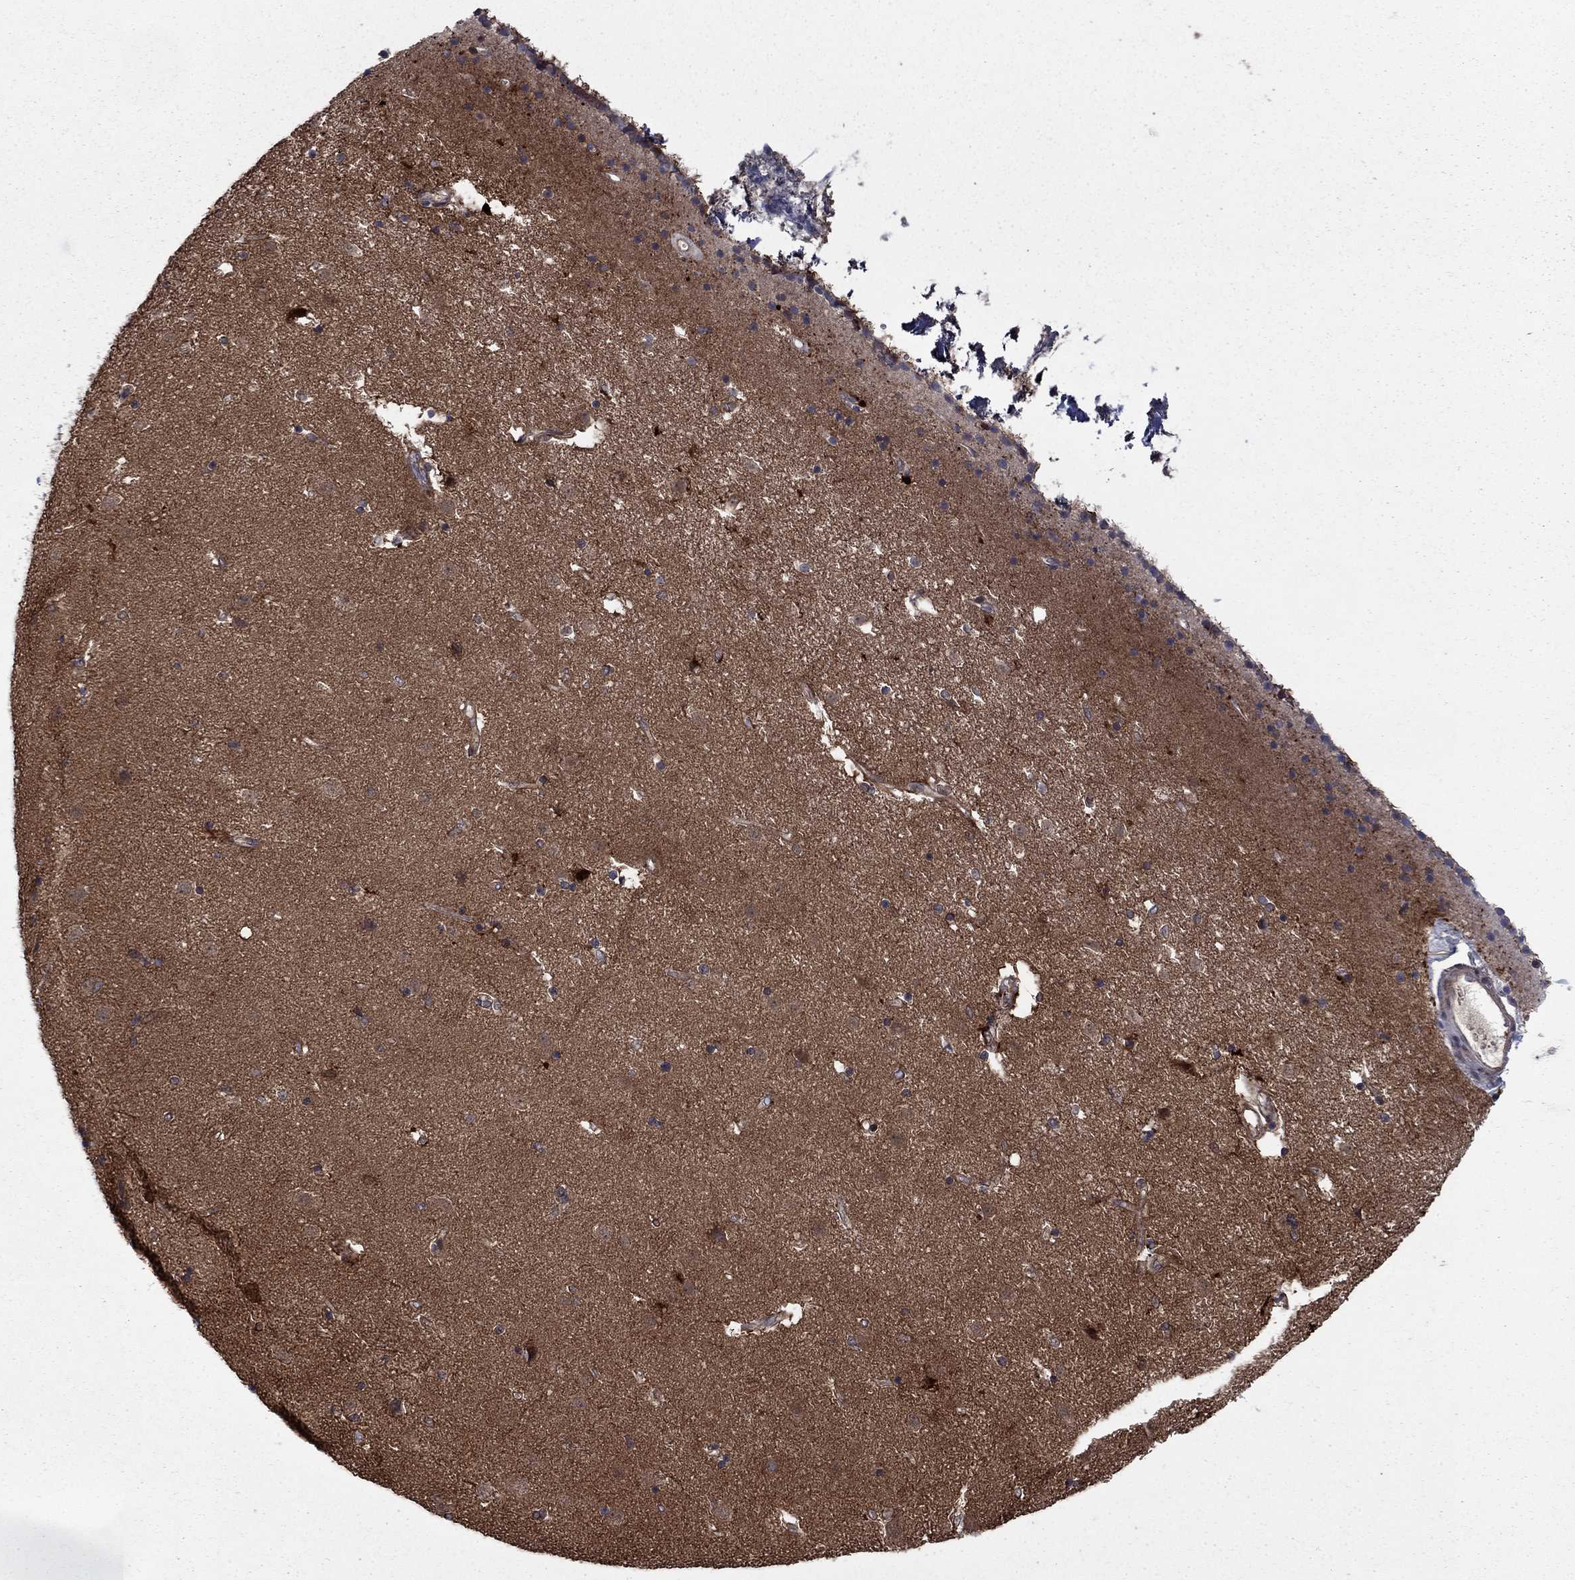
{"staining": {"intensity": "moderate", "quantity": "<25%", "location": "cytoplasmic/membranous"}, "tissue": "caudate", "cell_type": "Glial cells", "image_type": "normal", "snomed": [{"axis": "morphology", "description": "Normal tissue, NOS"}, {"axis": "topography", "description": "Lateral ventricle wall"}], "caption": "Caudate stained with a brown dye demonstrates moderate cytoplasmic/membranous positive staining in about <25% of glial cells.", "gene": "HDAC4", "patient": {"sex": "female", "age": 71}}